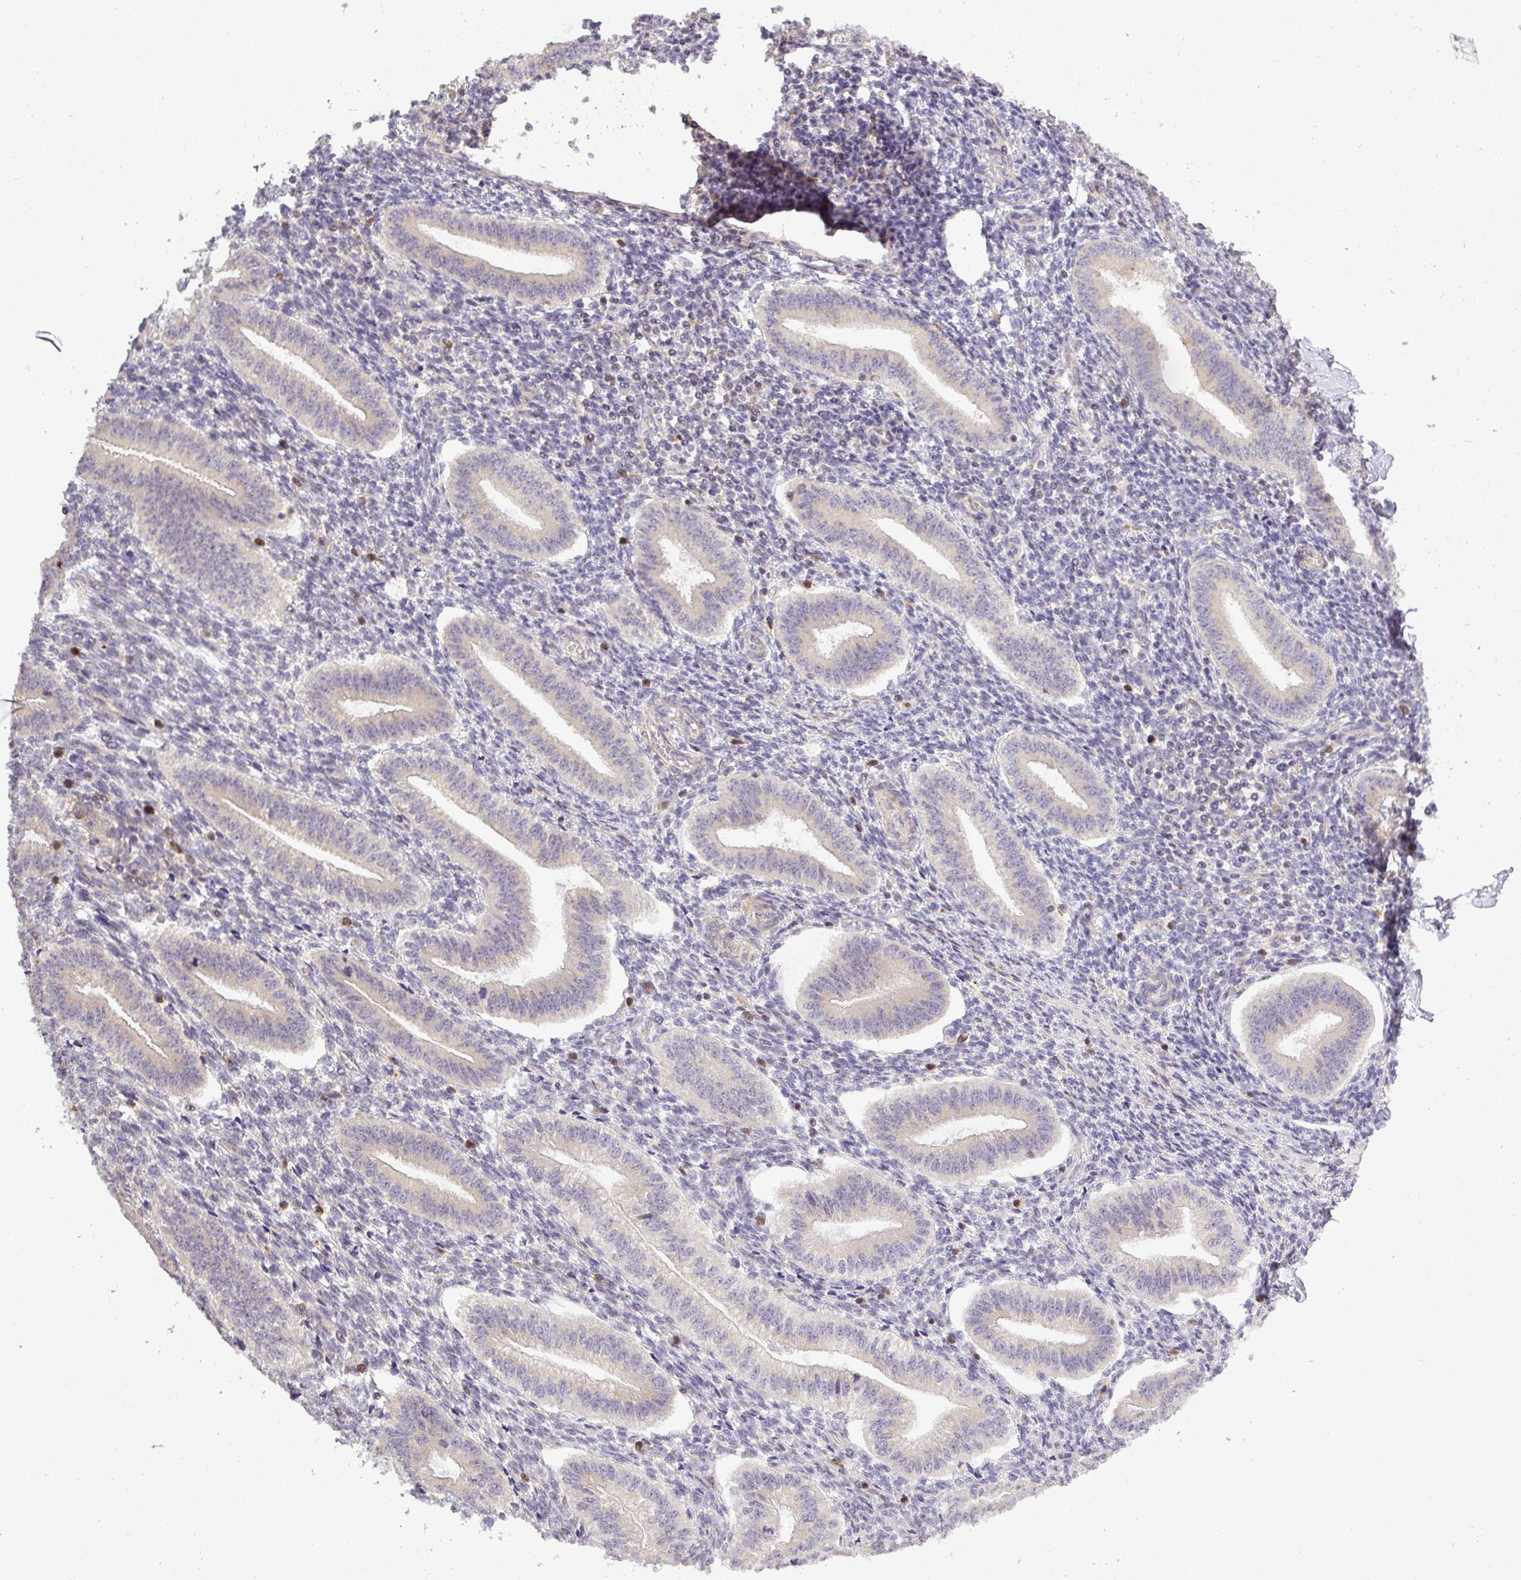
{"staining": {"intensity": "negative", "quantity": "none", "location": "none"}, "tissue": "endometrium", "cell_type": "Cells in endometrial stroma", "image_type": "normal", "snomed": [{"axis": "morphology", "description": "Normal tissue, NOS"}, {"axis": "topography", "description": "Endometrium"}], "caption": "Immunohistochemistry photomicrograph of normal human endometrium stained for a protein (brown), which shows no staining in cells in endometrial stroma.", "gene": "NIN", "patient": {"sex": "female", "age": 34}}